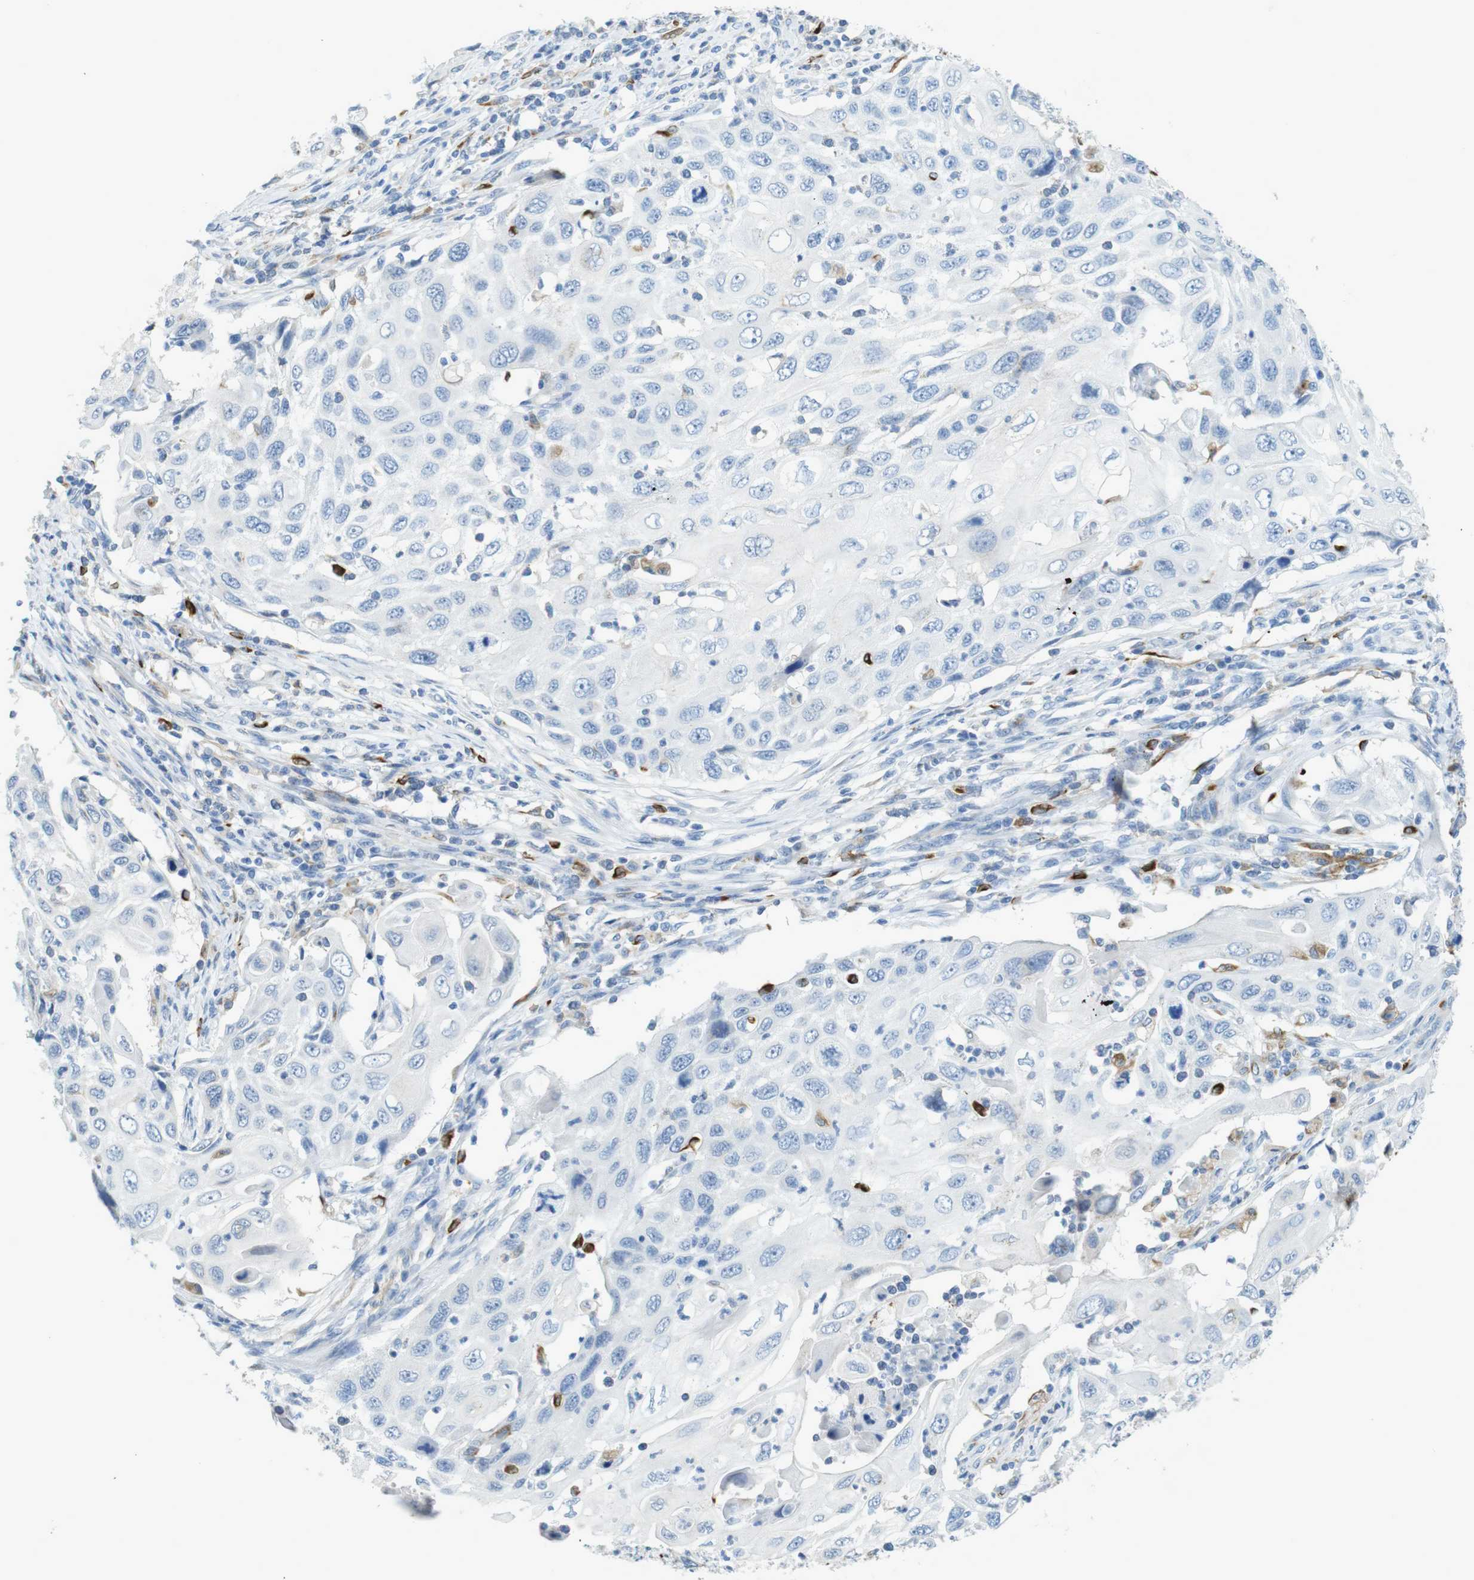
{"staining": {"intensity": "negative", "quantity": "none", "location": "none"}, "tissue": "cervical cancer", "cell_type": "Tumor cells", "image_type": "cancer", "snomed": [{"axis": "morphology", "description": "Squamous cell carcinoma, NOS"}, {"axis": "topography", "description": "Cervix"}], "caption": "Tumor cells show no significant protein expression in cervical cancer.", "gene": "CD320", "patient": {"sex": "female", "age": 70}}